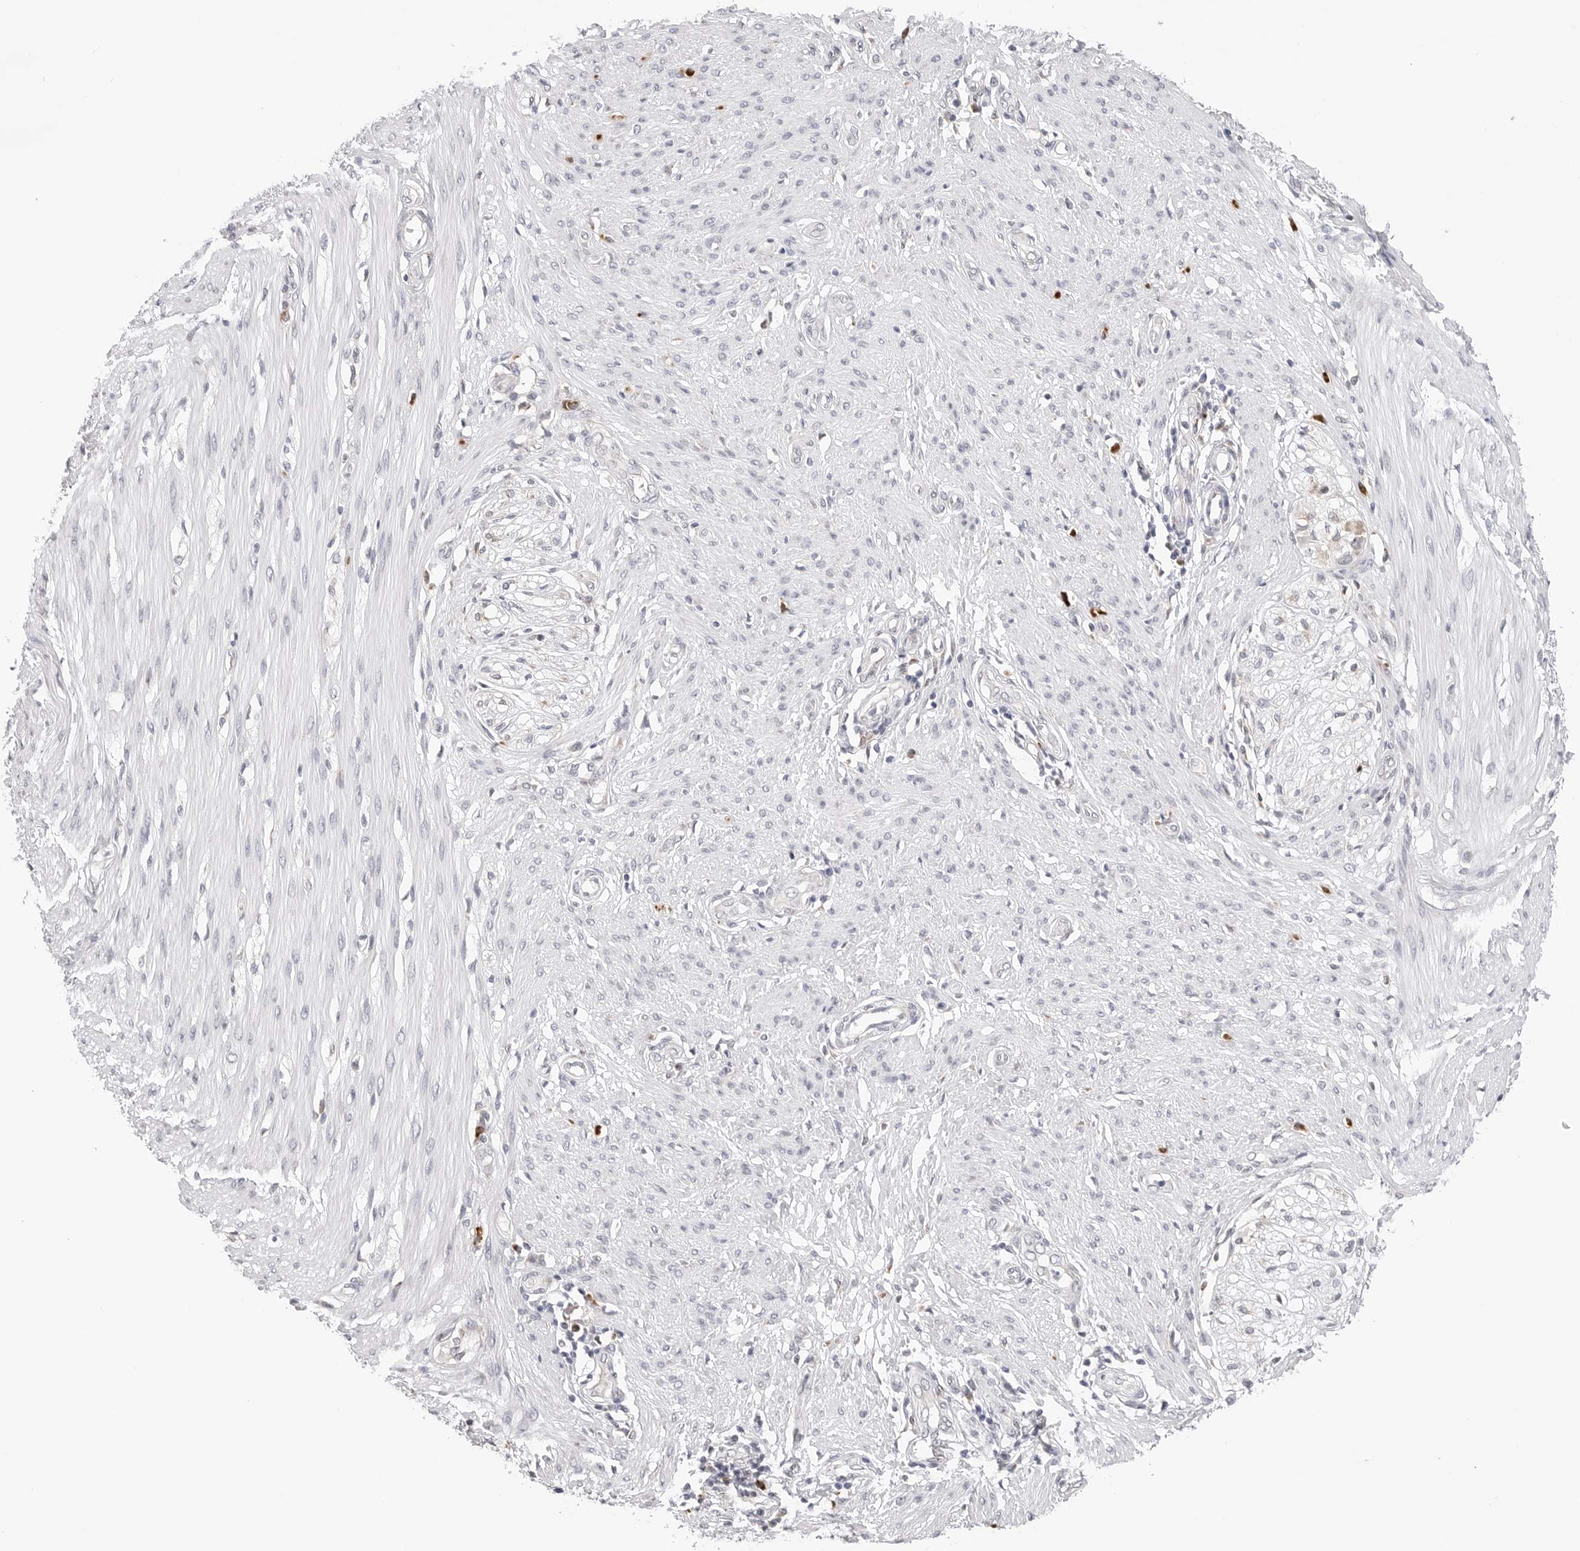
{"staining": {"intensity": "negative", "quantity": "none", "location": "none"}, "tissue": "smooth muscle", "cell_type": "Smooth muscle cells", "image_type": "normal", "snomed": [{"axis": "morphology", "description": "Normal tissue, NOS"}, {"axis": "morphology", "description": "Adenocarcinoma, NOS"}, {"axis": "topography", "description": "Colon"}, {"axis": "topography", "description": "Peripheral nerve tissue"}], "caption": "This is a image of IHC staining of unremarkable smooth muscle, which shows no positivity in smooth muscle cells.", "gene": "RPN1", "patient": {"sex": "male", "age": 14}}